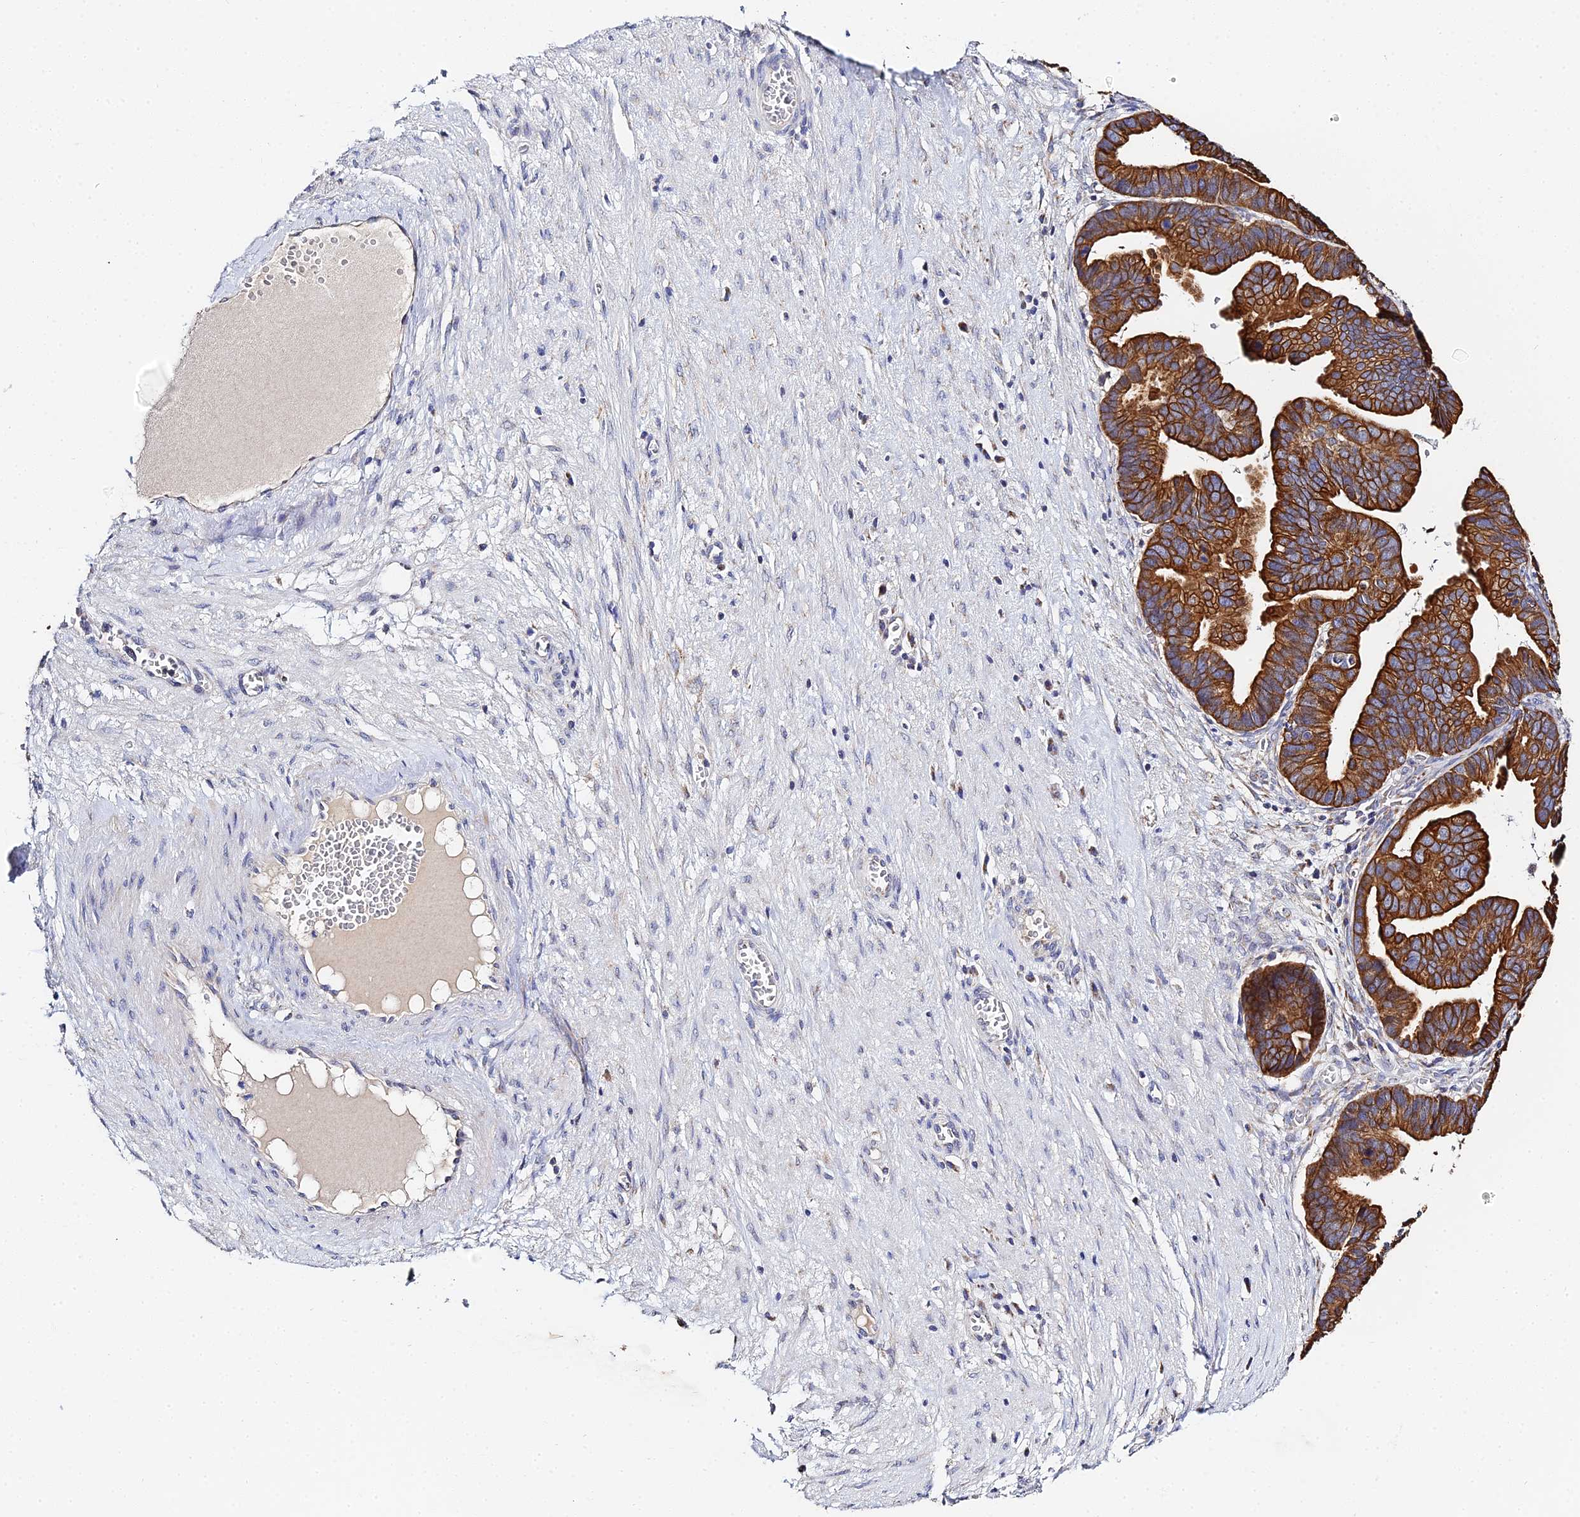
{"staining": {"intensity": "strong", "quantity": ">75%", "location": "cytoplasmic/membranous"}, "tissue": "ovarian cancer", "cell_type": "Tumor cells", "image_type": "cancer", "snomed": [{"axis": "morphology", "description": "Cystadenocarcinoma, serous, NOS"}, {"axis": "topography", "description": "Ovary"}], "caption": "Protein staining demonstrates strong cytoplasmic/membranous expression in about >75% of tumor cells in ovarian cancer (serous cystadenocarcinoma). The staining is performed using DAB (3,3'-diaminobenzidine) brown chromogen to label protein expression. The nuclei are counter-stained blue using hematoxylin.", "gene": "ZXDA", "patient": {"sex": "female", "age": 56}}